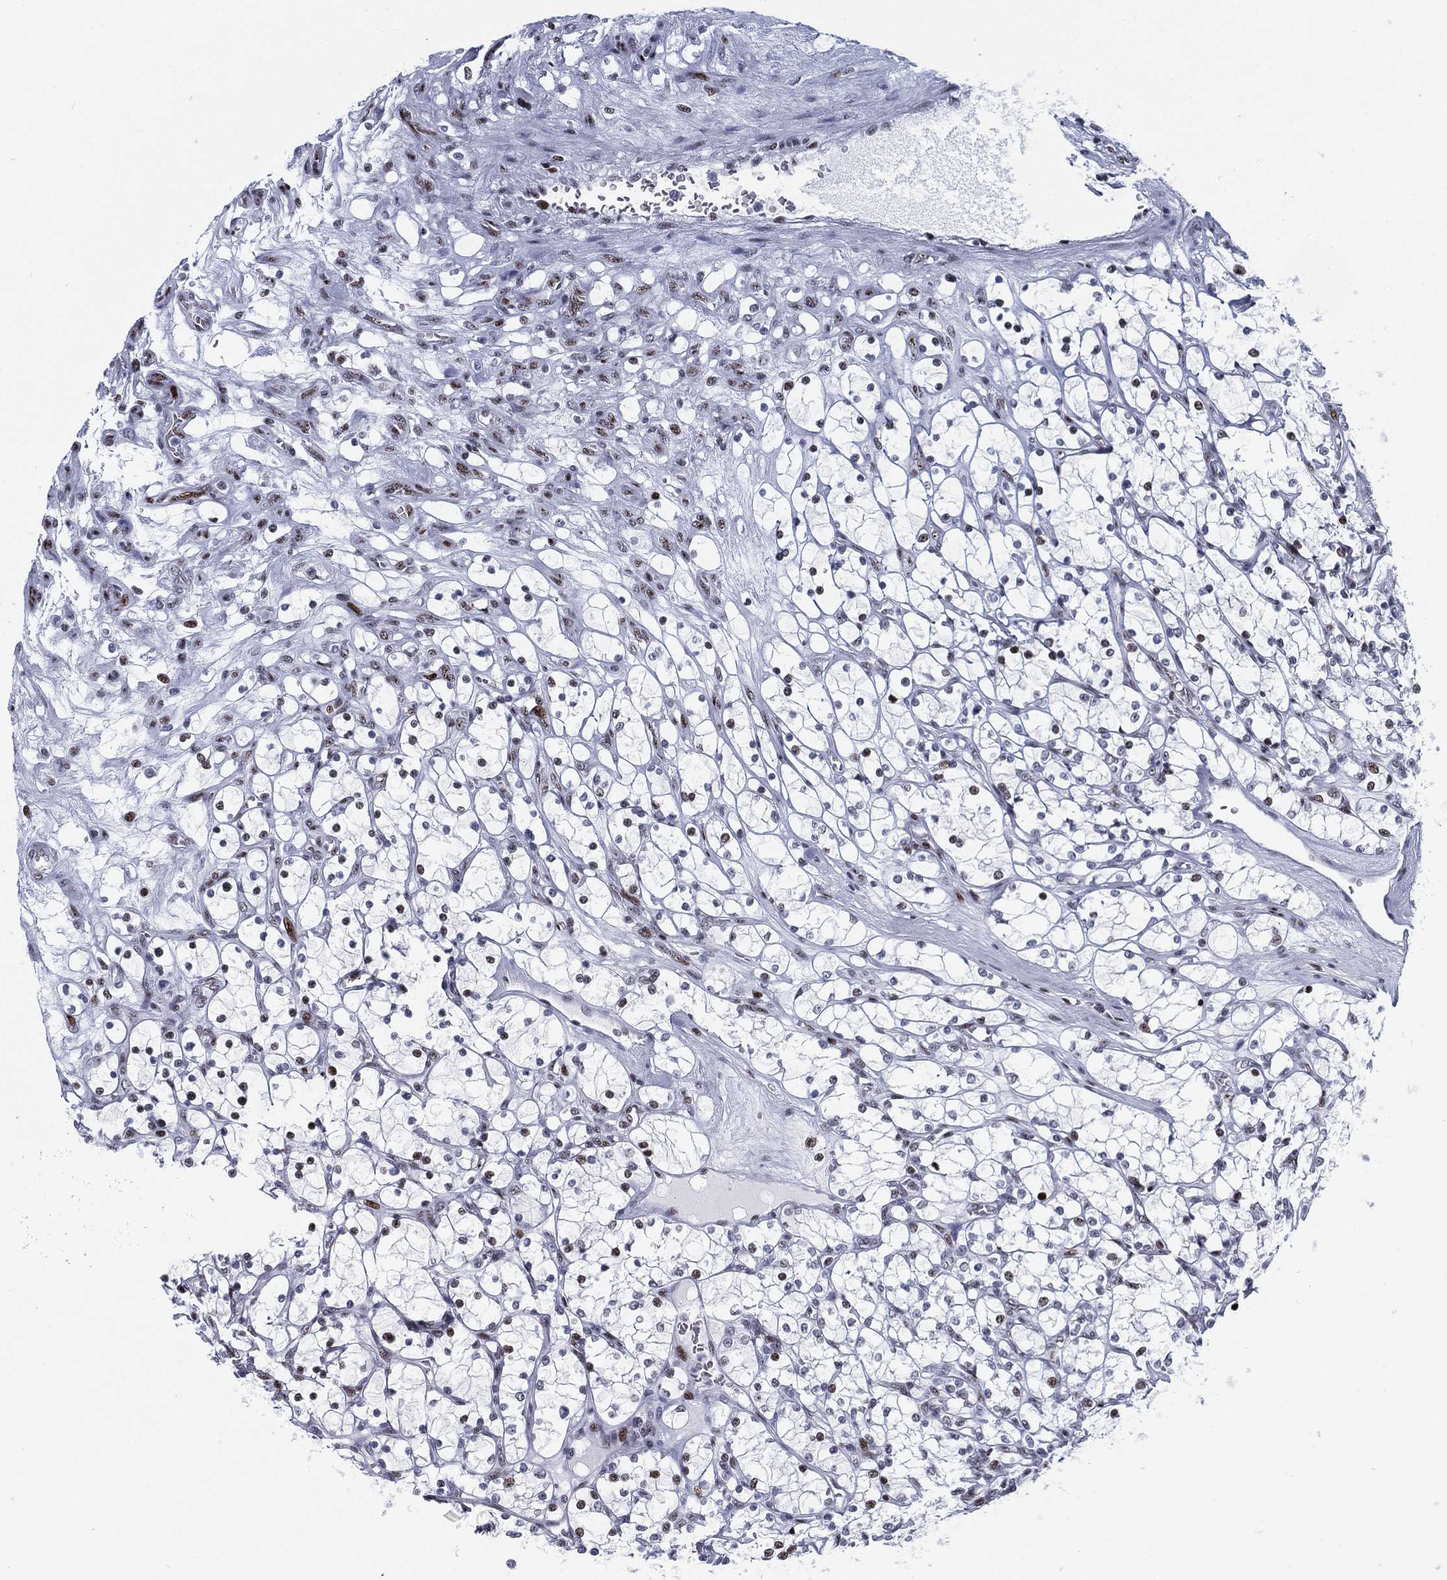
{"staining": {"intensity": "negative", "quantity": "none", "location": "none"}, "tissue": "renal cancer", "cell_type": "Tumor cells", "image_type": "cancer", "snomed": [{"axis": "morphology", "description": "Adenocarcinoma, NOS"}, {"axis": "topography", "description": "Kidney"}], "caption": "Human adenocarcinoma (renal) stained for a protein using immunohistochemistry (IHC) reveals no positivity in tumor cells.", "gene": "CYB561D2", "patient": {"sex": "female", "age": 69}}